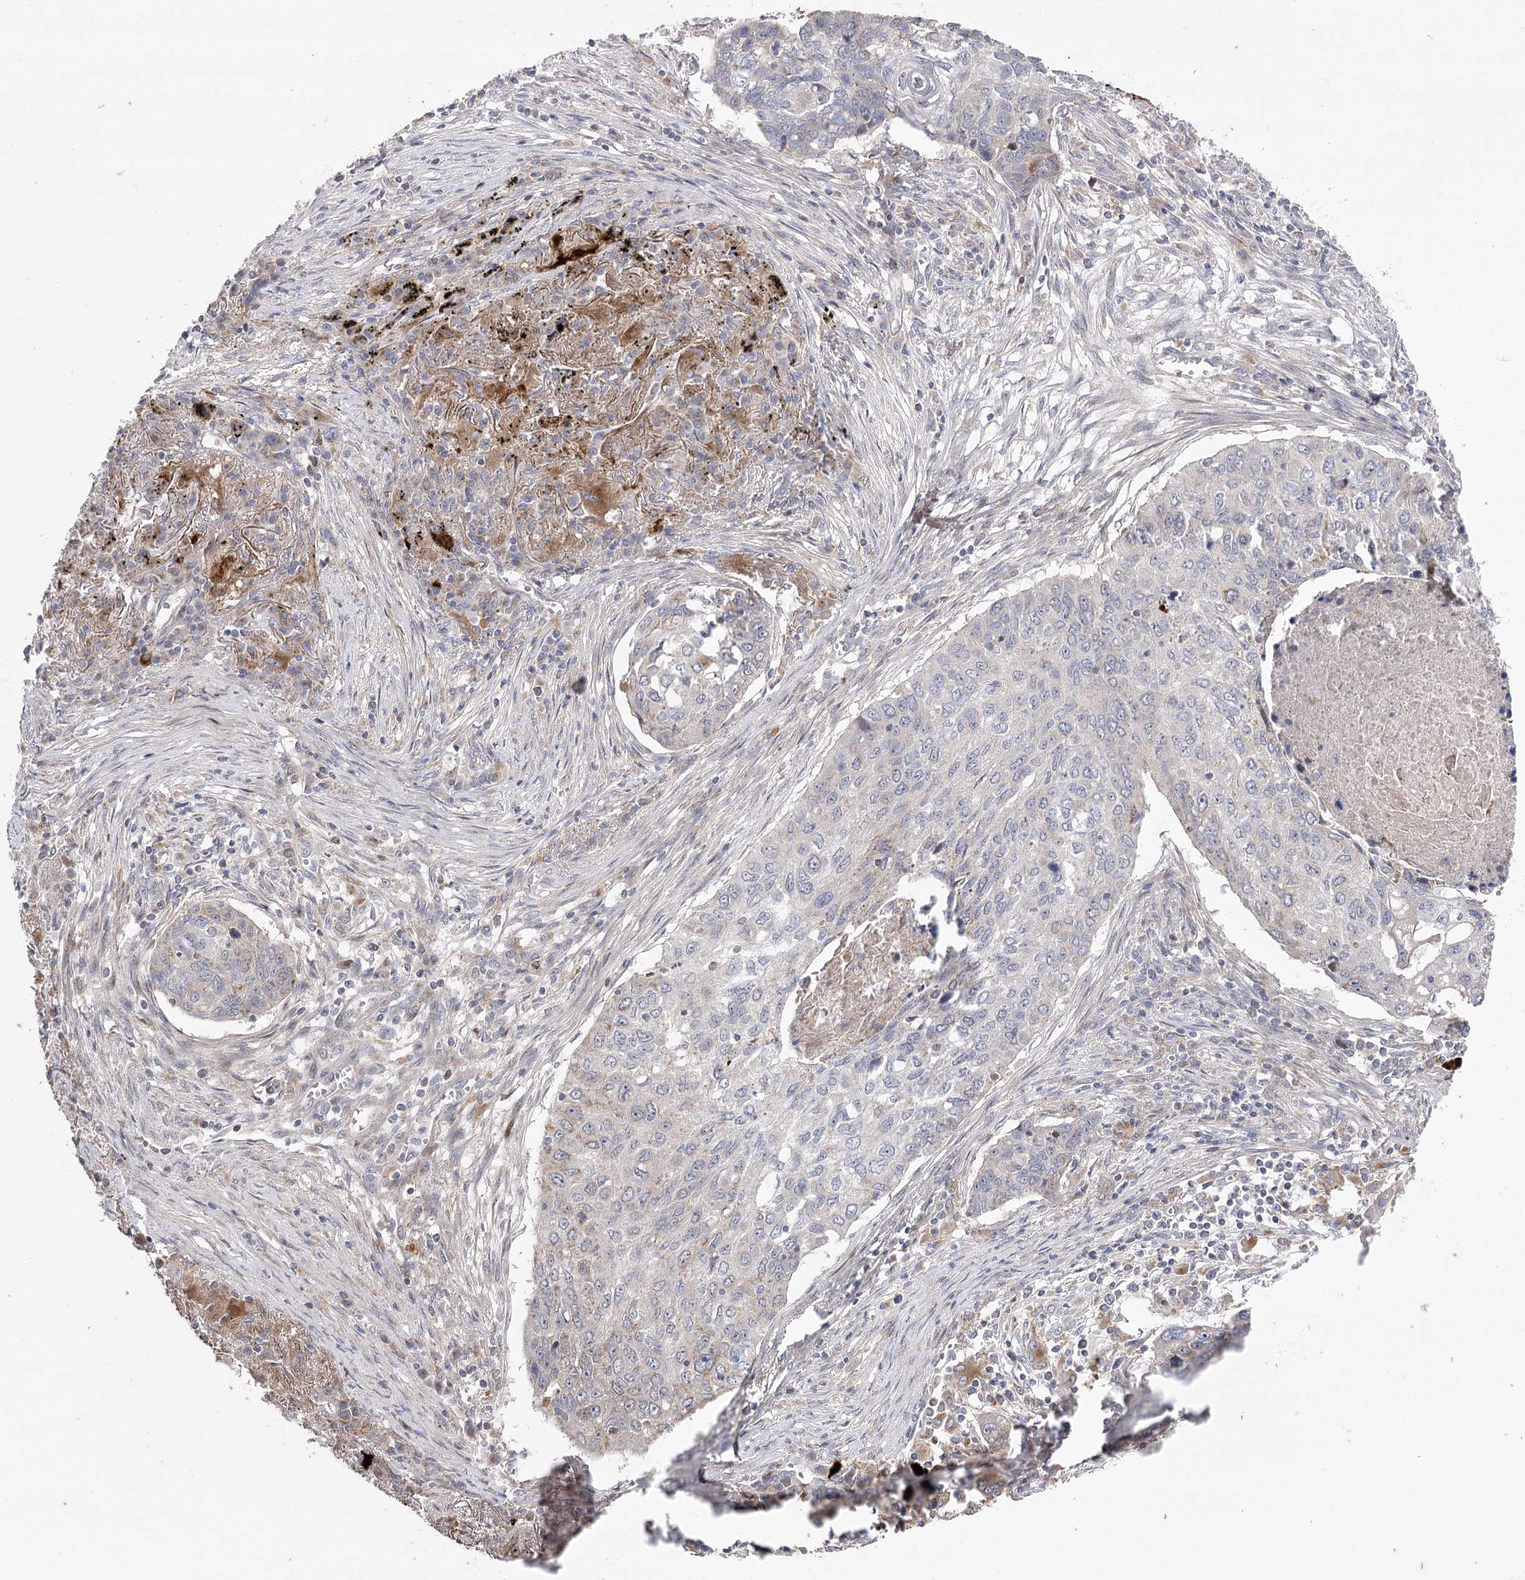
{"staining": {"intensity": "negative", "quantity": "none", "location": "none"}, "tissue": "lung cancer", "cell_type": "Tumor cells", "image_type": "cancer", "snomed": [{"axis": "morphology", "description": "Squamous cell carcinoma, NOS"}, {"axis": "topography", "description": "Lung"}], "caption": "An IHC histopathology image of lung squamous cell carcinoma is shown. There is no staining in tumor cells of lung squamous cell carcinoma. The staining was performed using DAB to visualize the protein expression in brown, while the nuclei were stained in blue with hematoxylin (Magnification: 20x).", "gene": "OBSL1", "patient": {"sex": "female", "age": 63}}